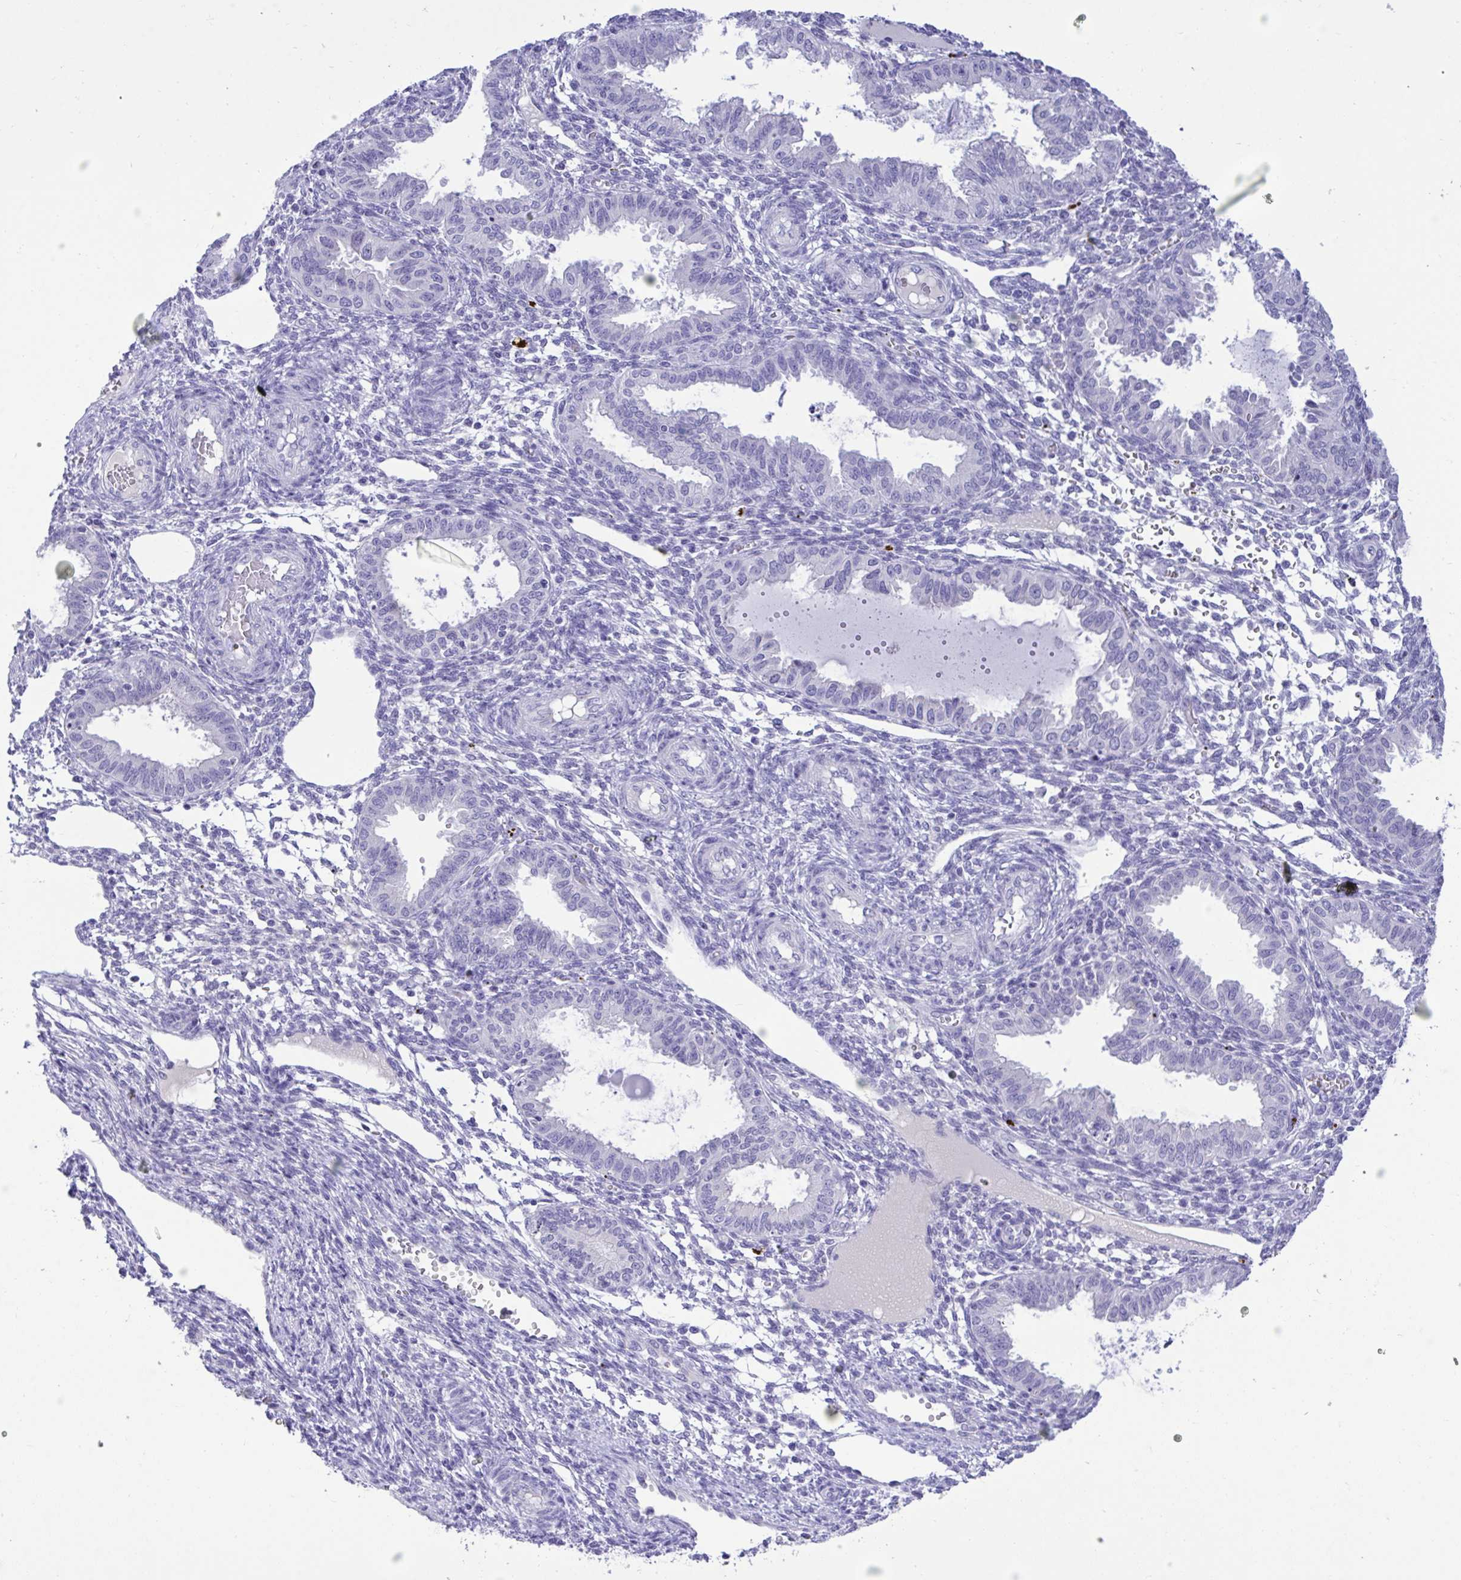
{"staining": {"intensity": "negative", "quantity": "none", "location": "none"}, "tissue": "endometrium", "cell_type": "Cells in endometrial stroma", "image_type": "normal", "snomed": [{"axis": "morphology", "description": "Normal tissue, NOS"}, {"axis": "topography", "description": "Endometrium"}], "caption": "High power microscopy image of an immunohistochemistry photomicrograph of benign endometrium, revealing no significant positivity in cells in endometrial stroma.", "gene": "TMCO5A", "patient": {"sex": "female", "age": 33}}